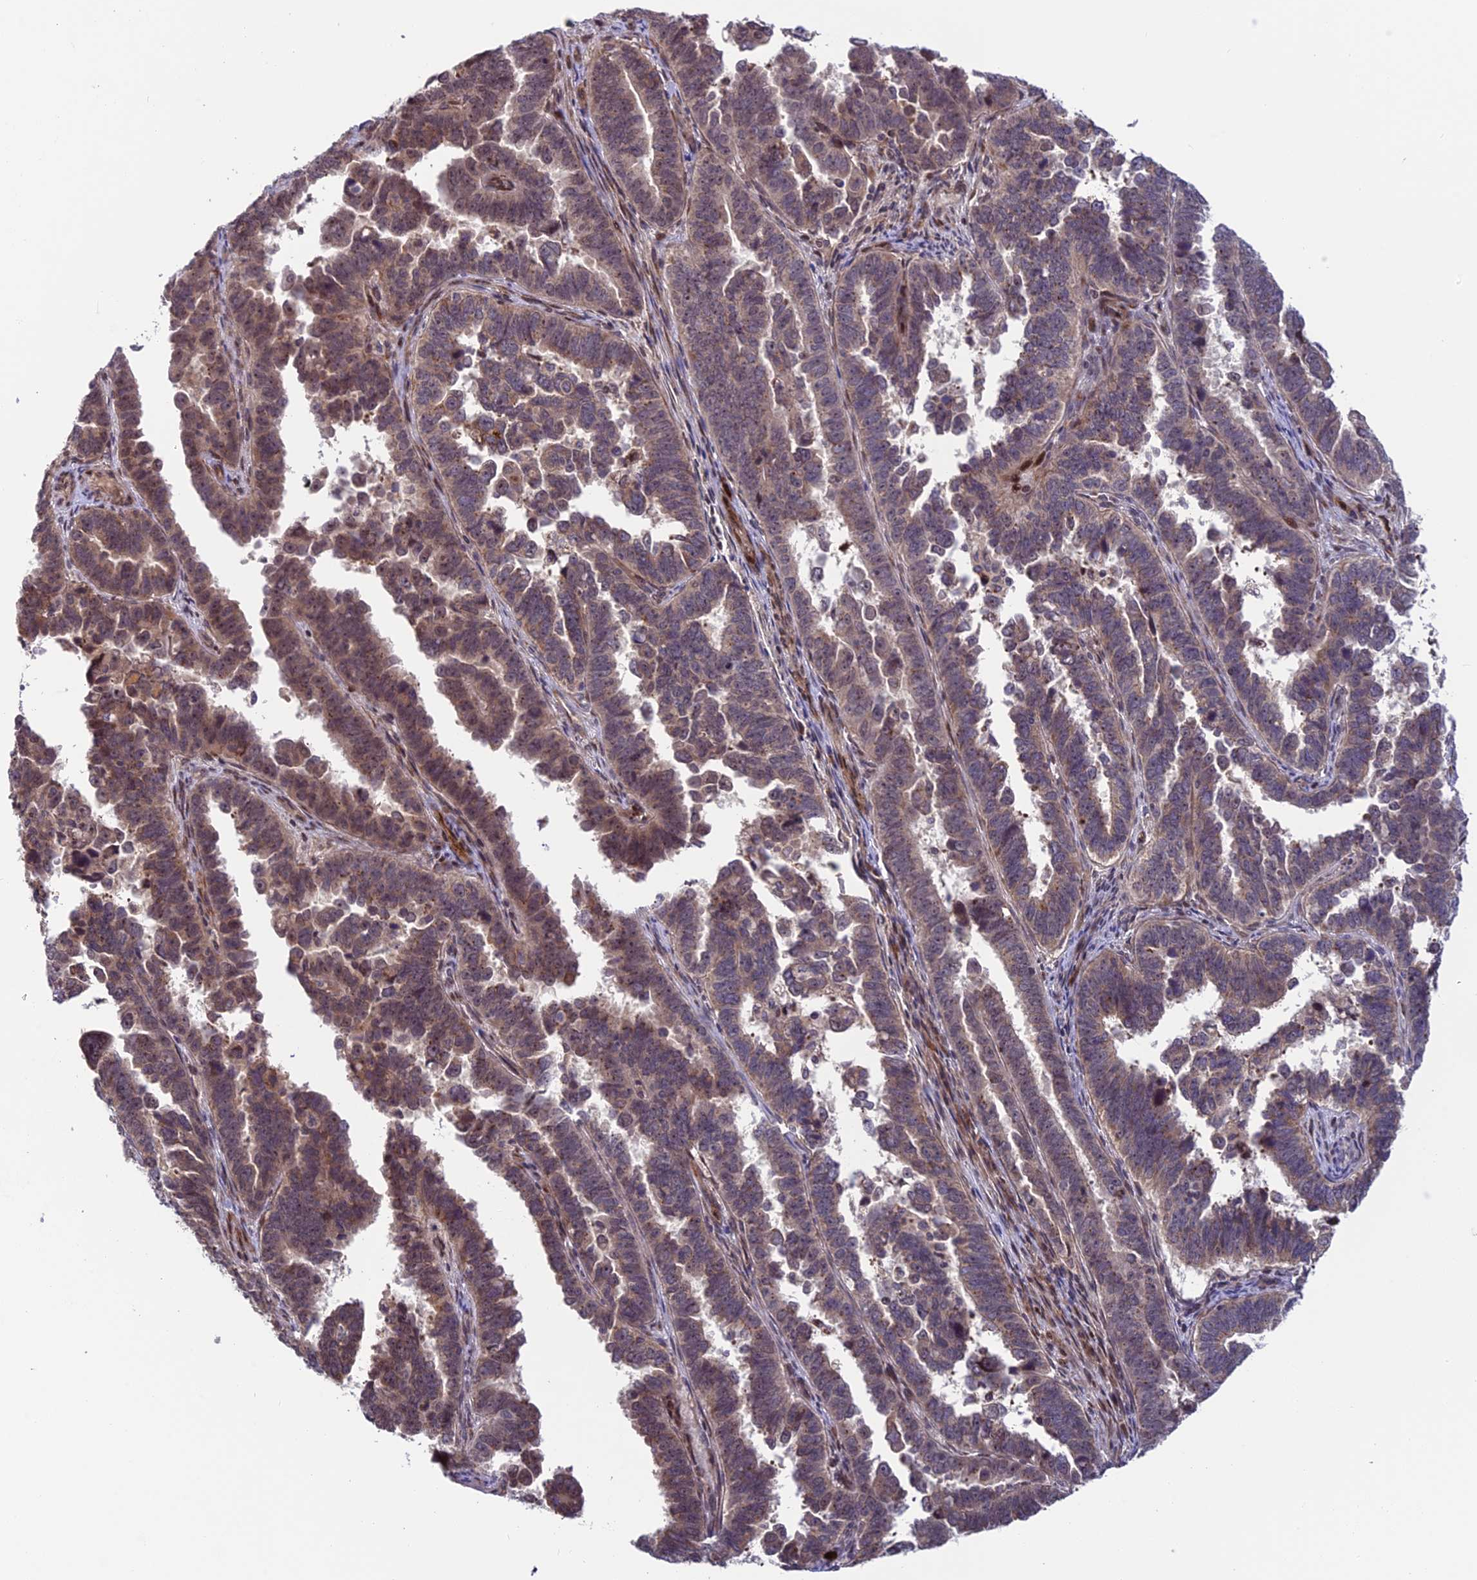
{"staining": {"intensity": "weak", "quantity": "25%-75%", "location": "cytoplasmic/membranous,nuclear"}, "tissue": "endometrial cancer", "cell_type": "Tumor cells", "image_type": "cancer", "snomed": [{"axis": "morphology", "description": "Adenocarcinoma, NOS"}, {"axis": "topography", "description": "Endometrium"}], "caption": "Human adenocarcinoma (endometrial) stained for a protein (brown) demonstrates weak cytoplasmic/membranous and nuclear positive staining in about 25%-75% of tumor cells.", "gene": "SMIM7", "patient": {"sex": "female", "age": 75}}